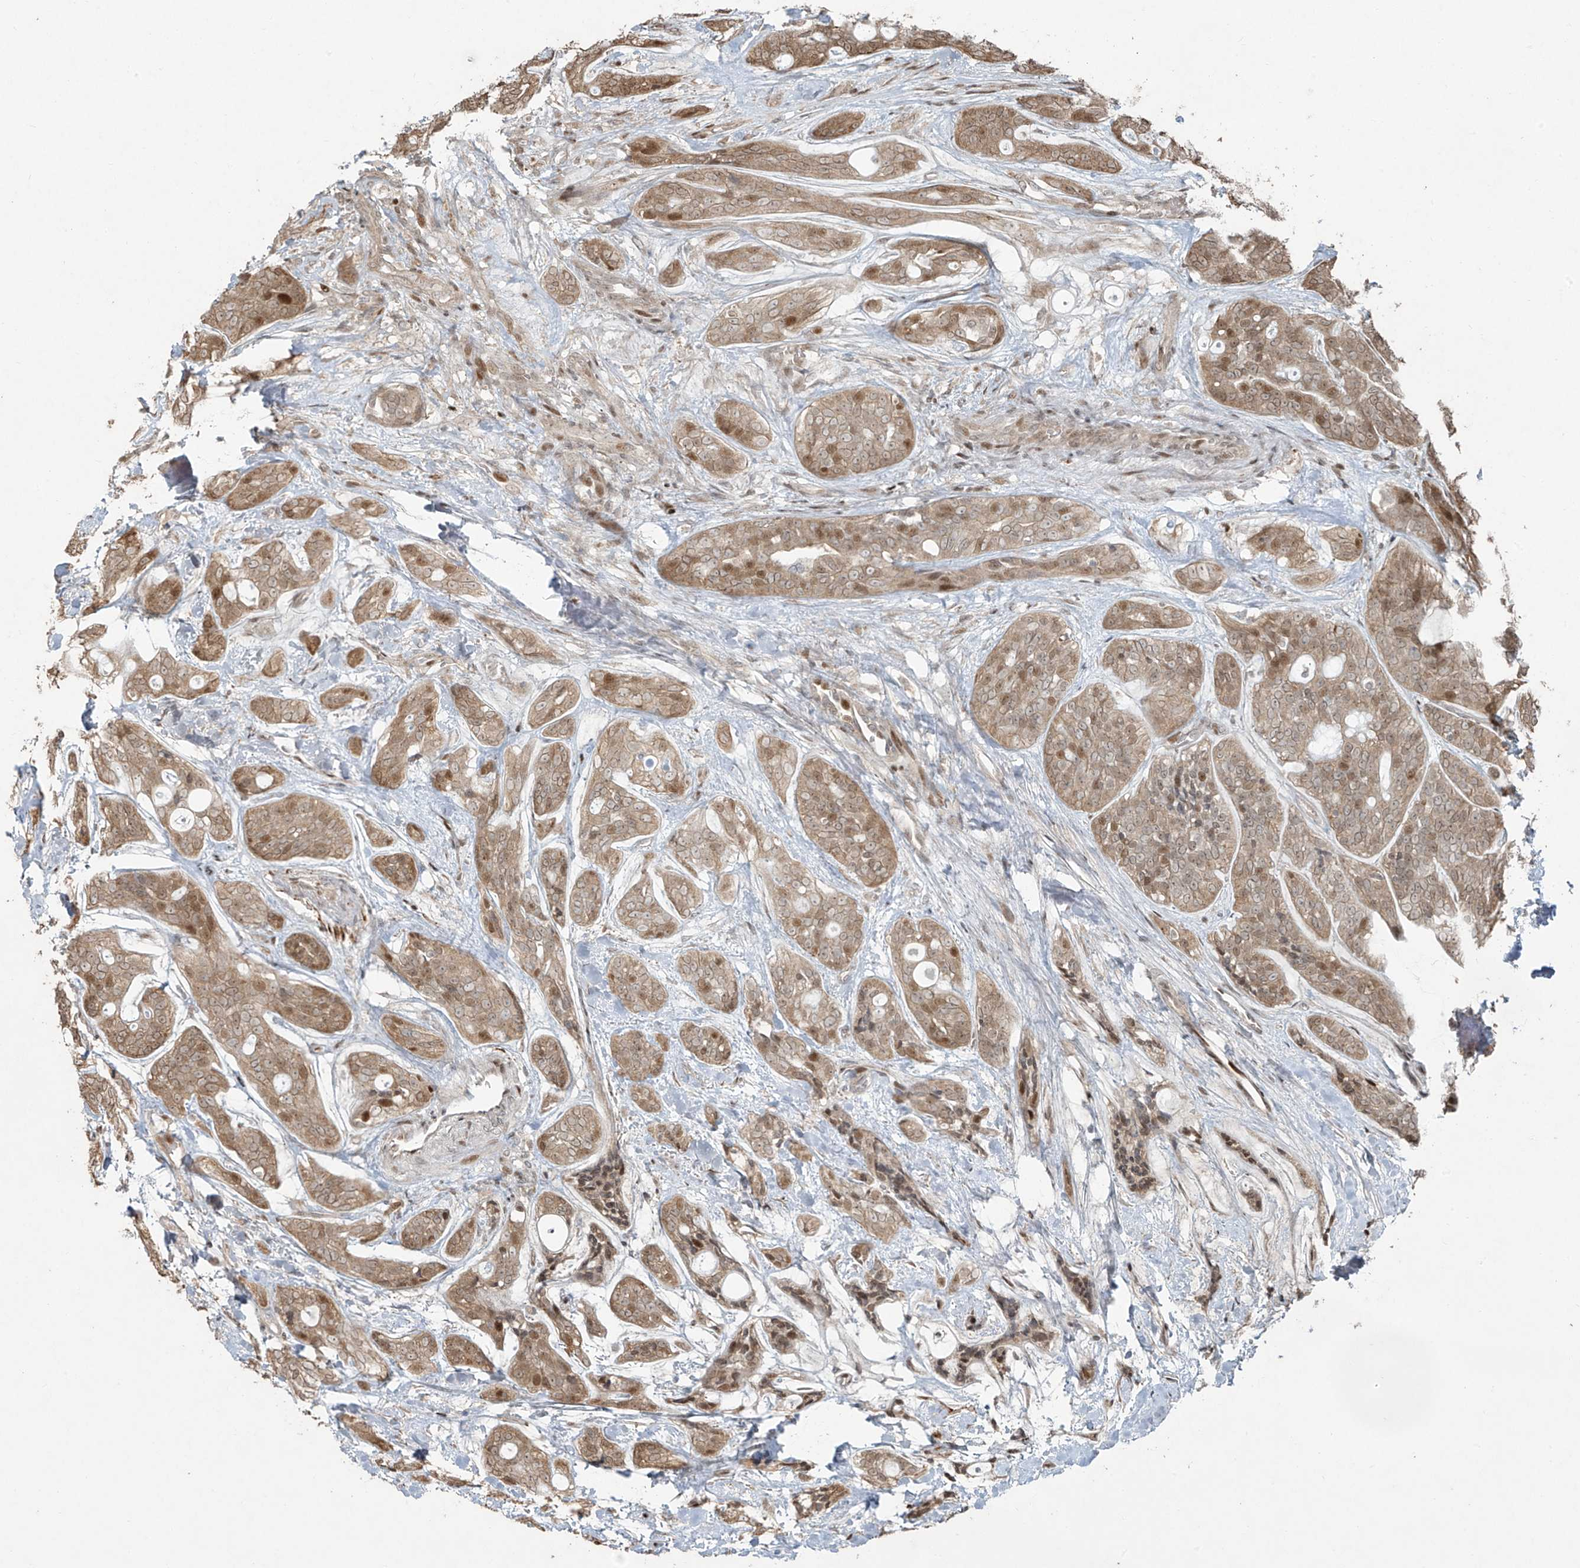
{"staining": {"intensity": "moderate", "quantity": "25%-75%", "location": "cytoplasmic/membranous,nuclear"}, "tissue": "head and neck cancer", "cell_type": "Tumor cells", "image_type": "cancer", "snomed": [{"axis": "morphology", "description": "Adenocarcinoma, NOS"}, {"axis": "topography", "description": "Head-Neck"}], "caption": "IHC micrograph of neoplastic tissue: human head and neck adenocarcinoma stained using IHC reveals medium levels of moderate protein expression localized specifically in the cytoplasmic/membranous and nuclear of tumor cells, appearing as a cytoplasmic/membranous and nuclear brown color.", "gene": "TTC22", "patient": {"sex": "male", "age": 66}}